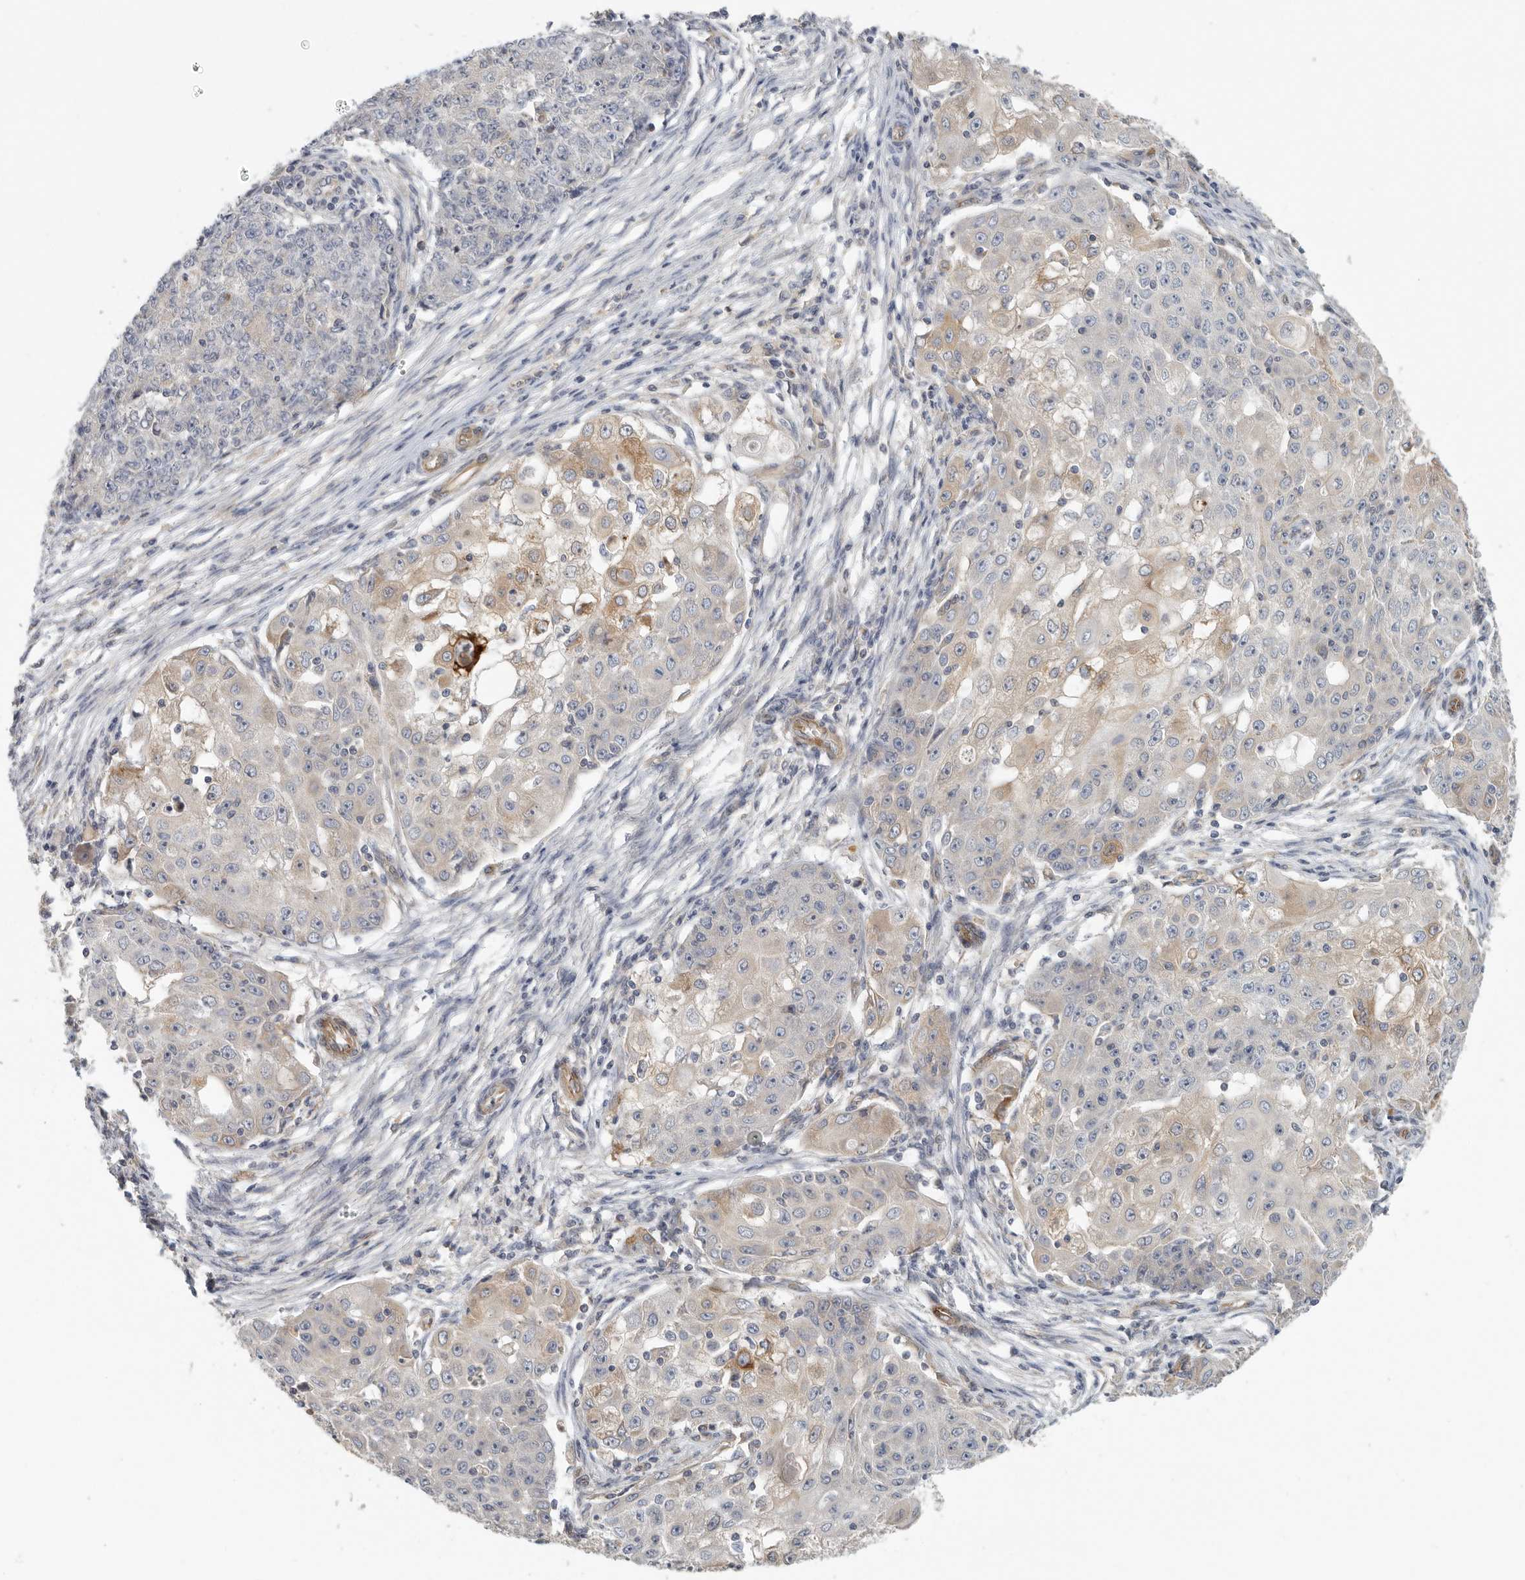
{"staining": {"intensity": "moderate", "quantity": "<25%", "location": "cytoplasmic/membranous"}, "tissue": "ovarian cancer", "cell_type": "Tumor cells", "image_type": "cancer", "snomed": [{"axis": "morphology", "description": "Carcinoma, endometroid"}, {"axis": "topography", "description": "Ovary"}], "caption": "Ovarian cancer stained with DAB immunohistochemistry (IHC) demonstrates low levels of moderate cytoplasmic/membranous positivity in about <25% of tumor cells. The staining was performed using DAB, with brown indicating positive protein expression. Nuclei are stained blue with hematoxylin.", "gene": "BCAP29", "patient": {"sex": "female", "age": 42}}